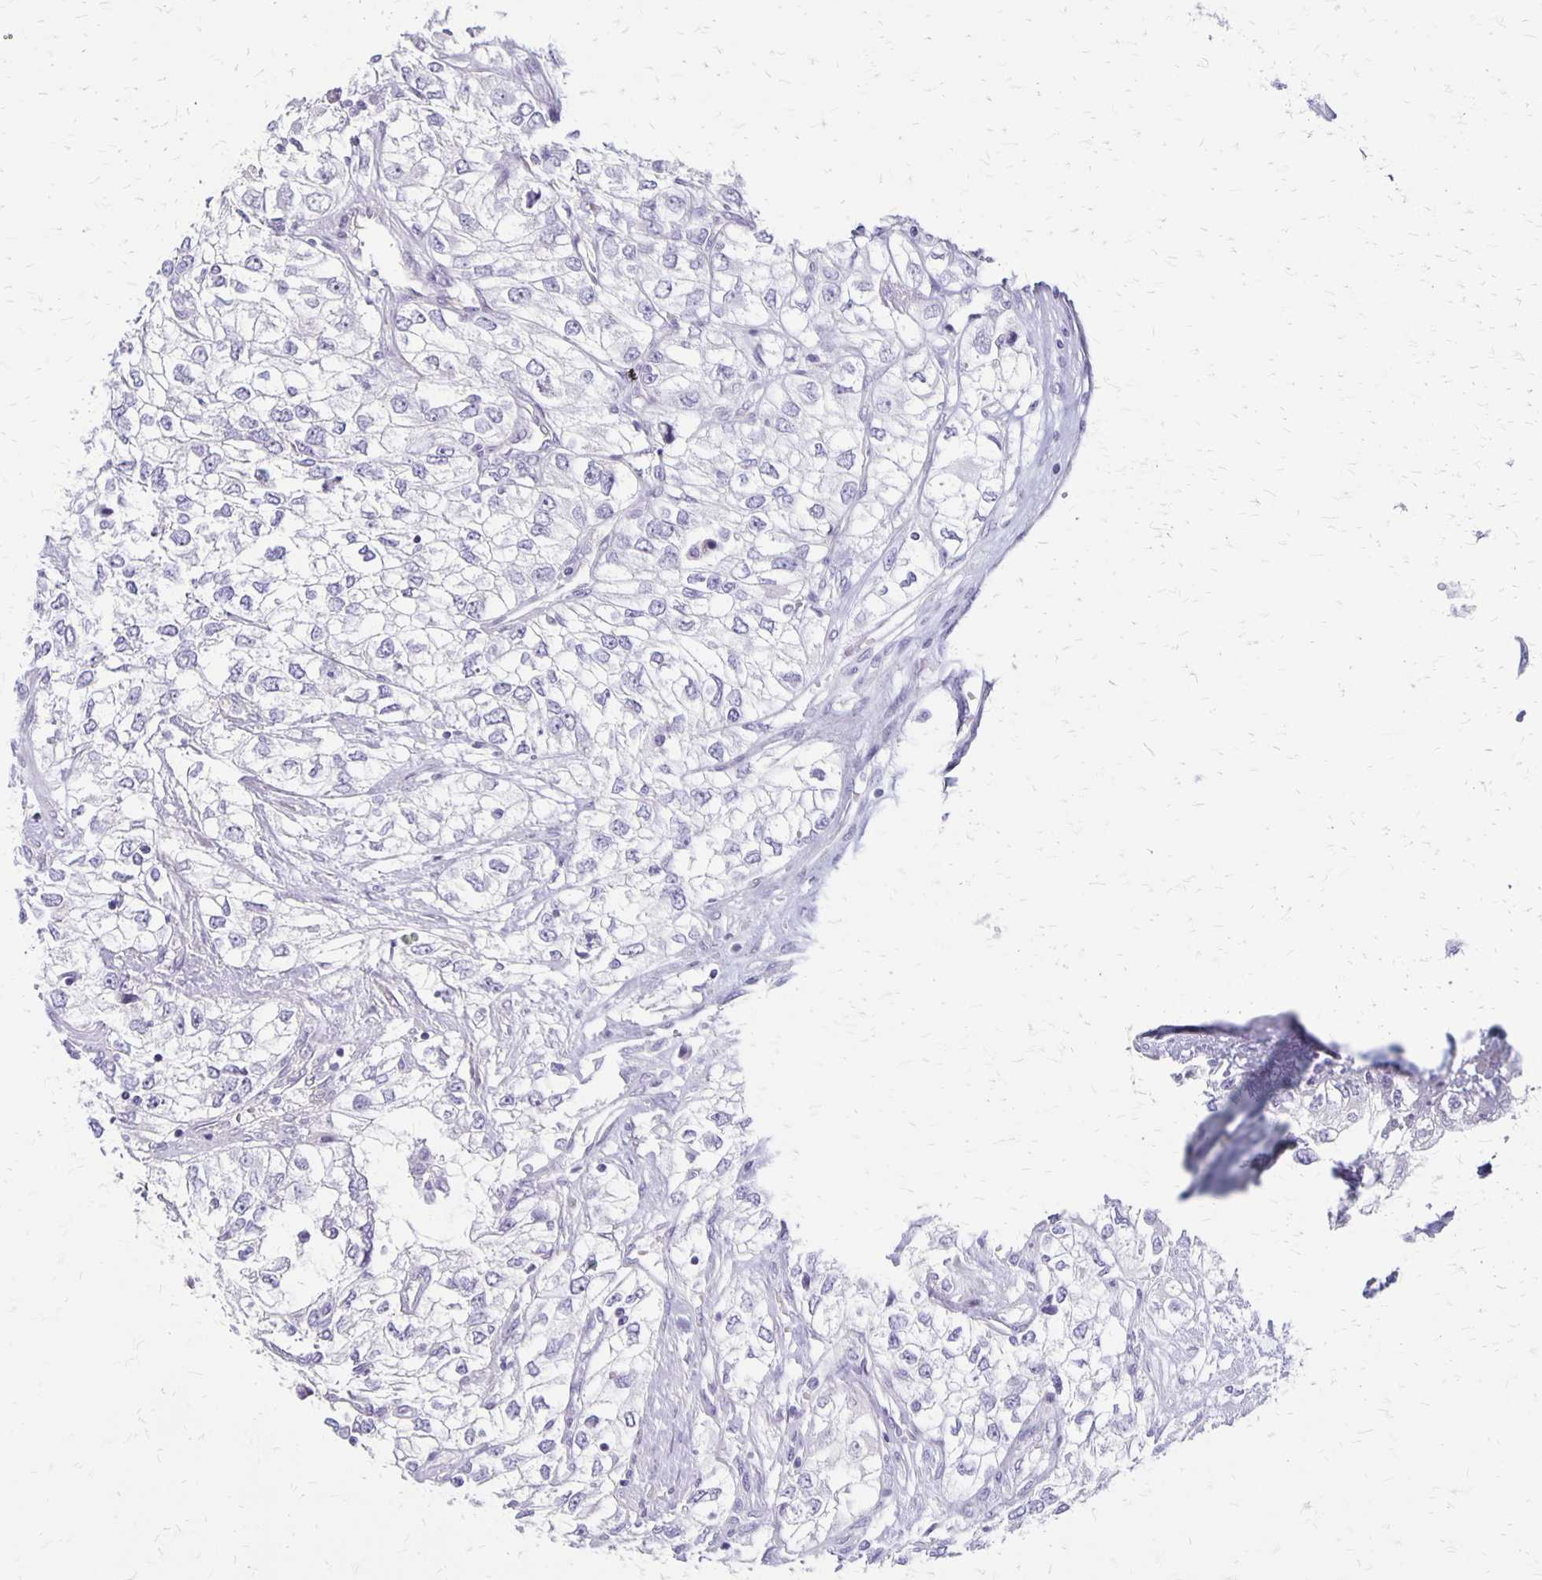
{"staining": {"intensity": "negative", "quantity": "none", "location": "none"}, "tissue": "renal cancer", "cell_type": "Tumor cells", "image_type": "cancer", "snomed": [{"axis": "morphology", "description": "Adenocarcinoma, NOS"}, {"axis": "topography", "description": "Kidney"}], "caption": "A histopathology image of adenocarcinoma (renal) stained for a protein reveals no brown staining in tumor cells.", "gene": "HOMER1", "patient": {"sex": "female", "age": 59}}